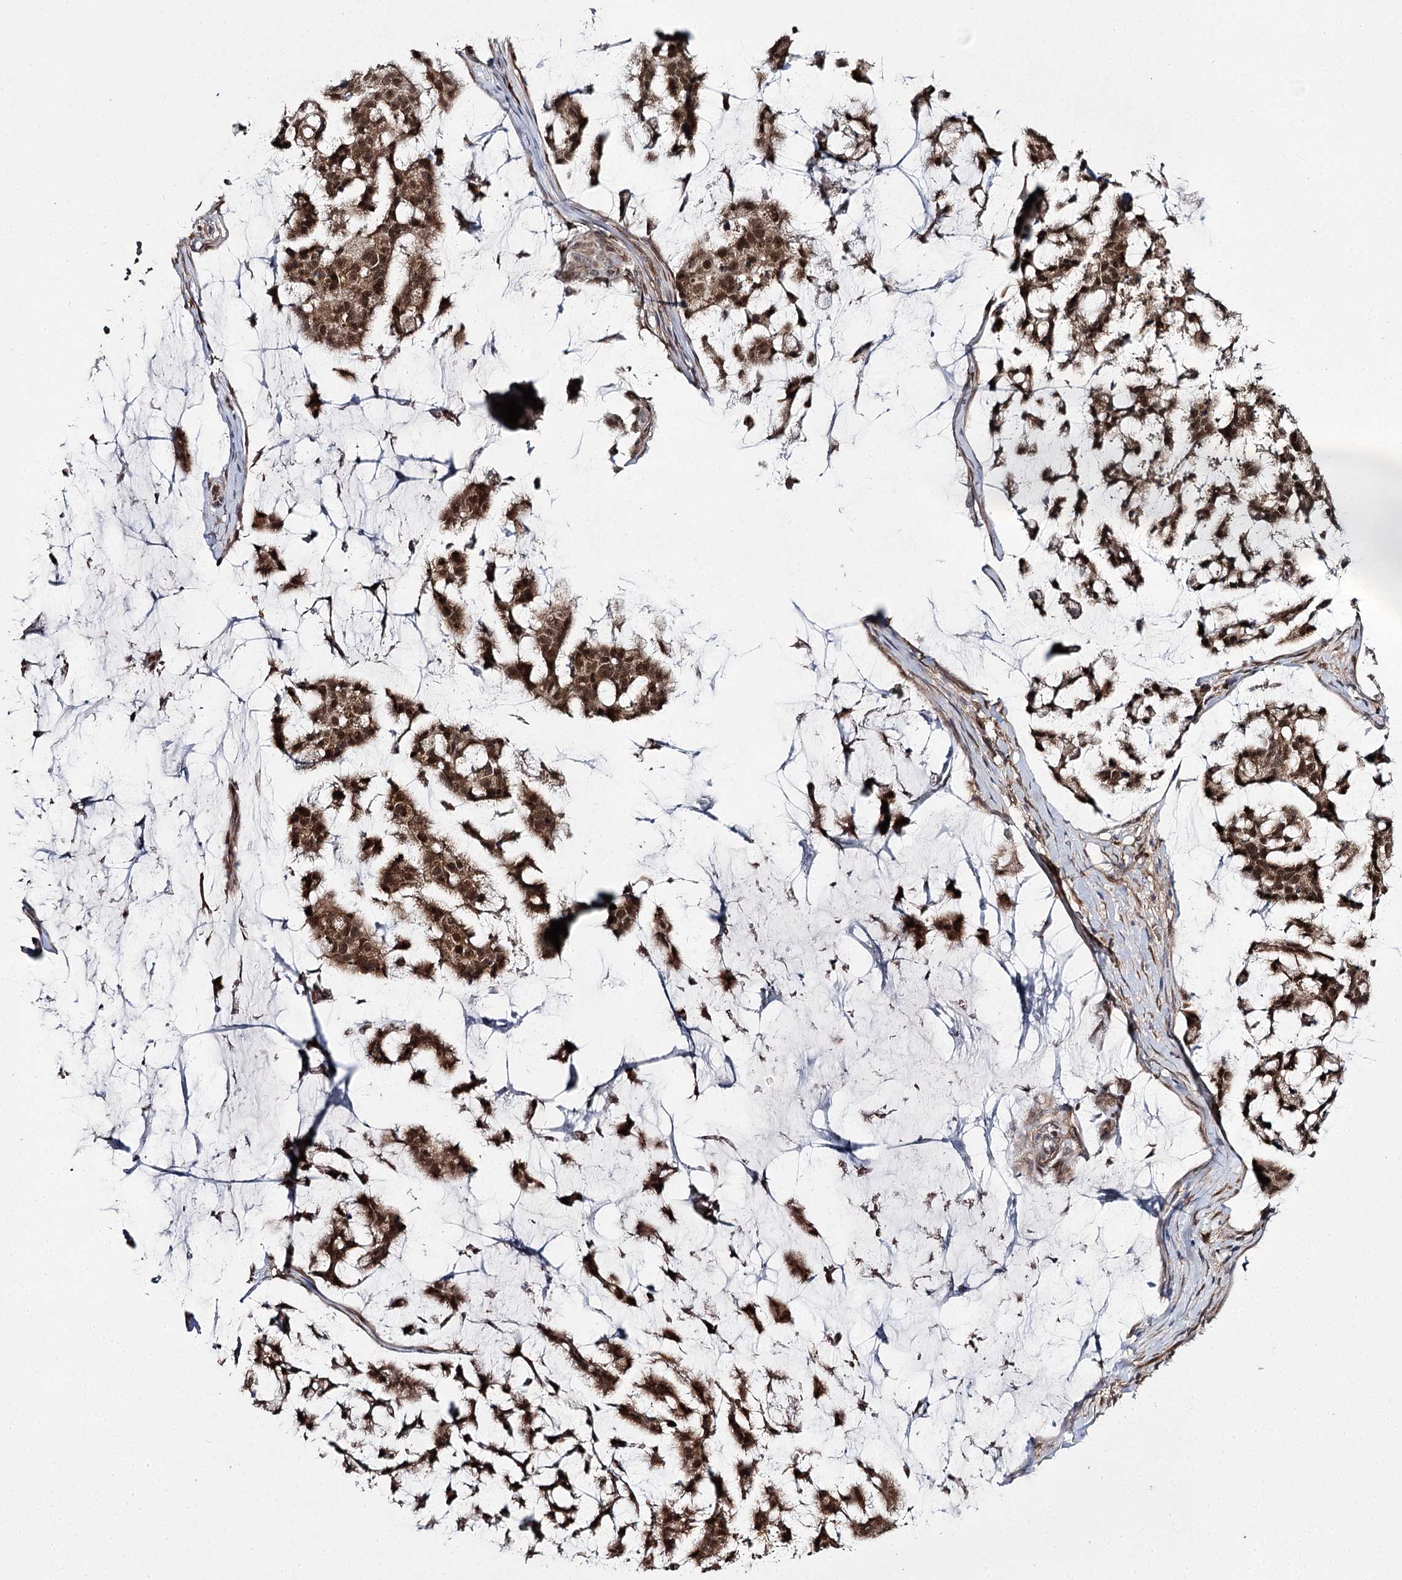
{"staining": {"intensity": "moderate", "quantity": ">75%", "location": "cytoplasmic/membranous,nuclear"}, "tissue": "stomach cancer", "cell_type": "Tumor cells", "image_type": "cancer", "snomed": [{"axis": "morphology", "description": "Adenocarcinoma, NOS"}, {"axis": "topography", "description": "Stomach, lower"}], "caption": "This histopathology image demonstrates immunohistochemistry (IHC) staining of human adenocarcinoma (stomach), with medium moderate cytoplasmic/membranous and nuclear expression in about >75% of tumor cells.", "gene": "TRNT1", "patient": {"sex": "male", "age": 67}}